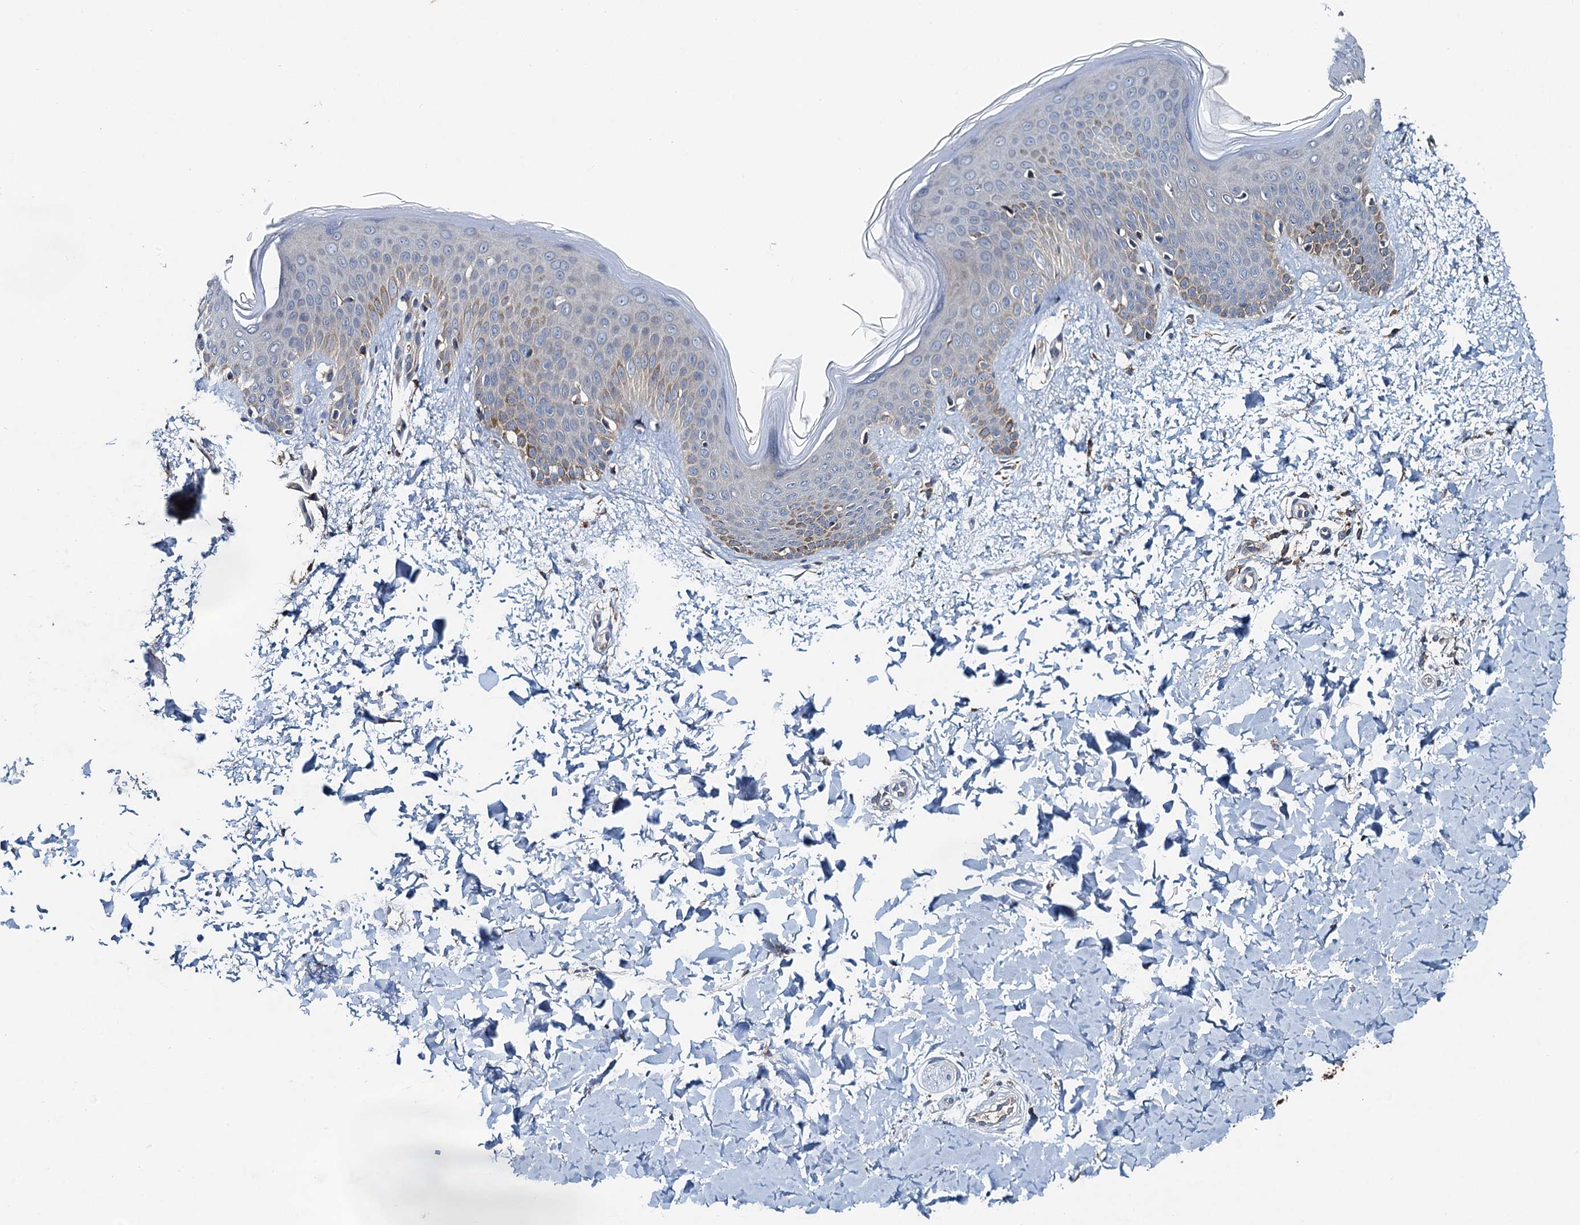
{"staining": {"intensity": "weak", "quantity": "25%-75%", "location": "cytoplasmic/membranous"}, "tissue": "skin", "cell_type": "Fibroblasts", "image_type": "normal", "snomed": [{"axis": "morphology", "description": "Normal tissue, NOS"}, {"axis": "topography", "description": "Skin"}], "caption": "An IHC micrograph of unremarkable tissue is shown. Protein staining in brown highlights weak cytoplasmic/membranous positivity in skin within fibroblasts.", "gene": "EFL1", "patient": {"sex": "male", "age": 36}}